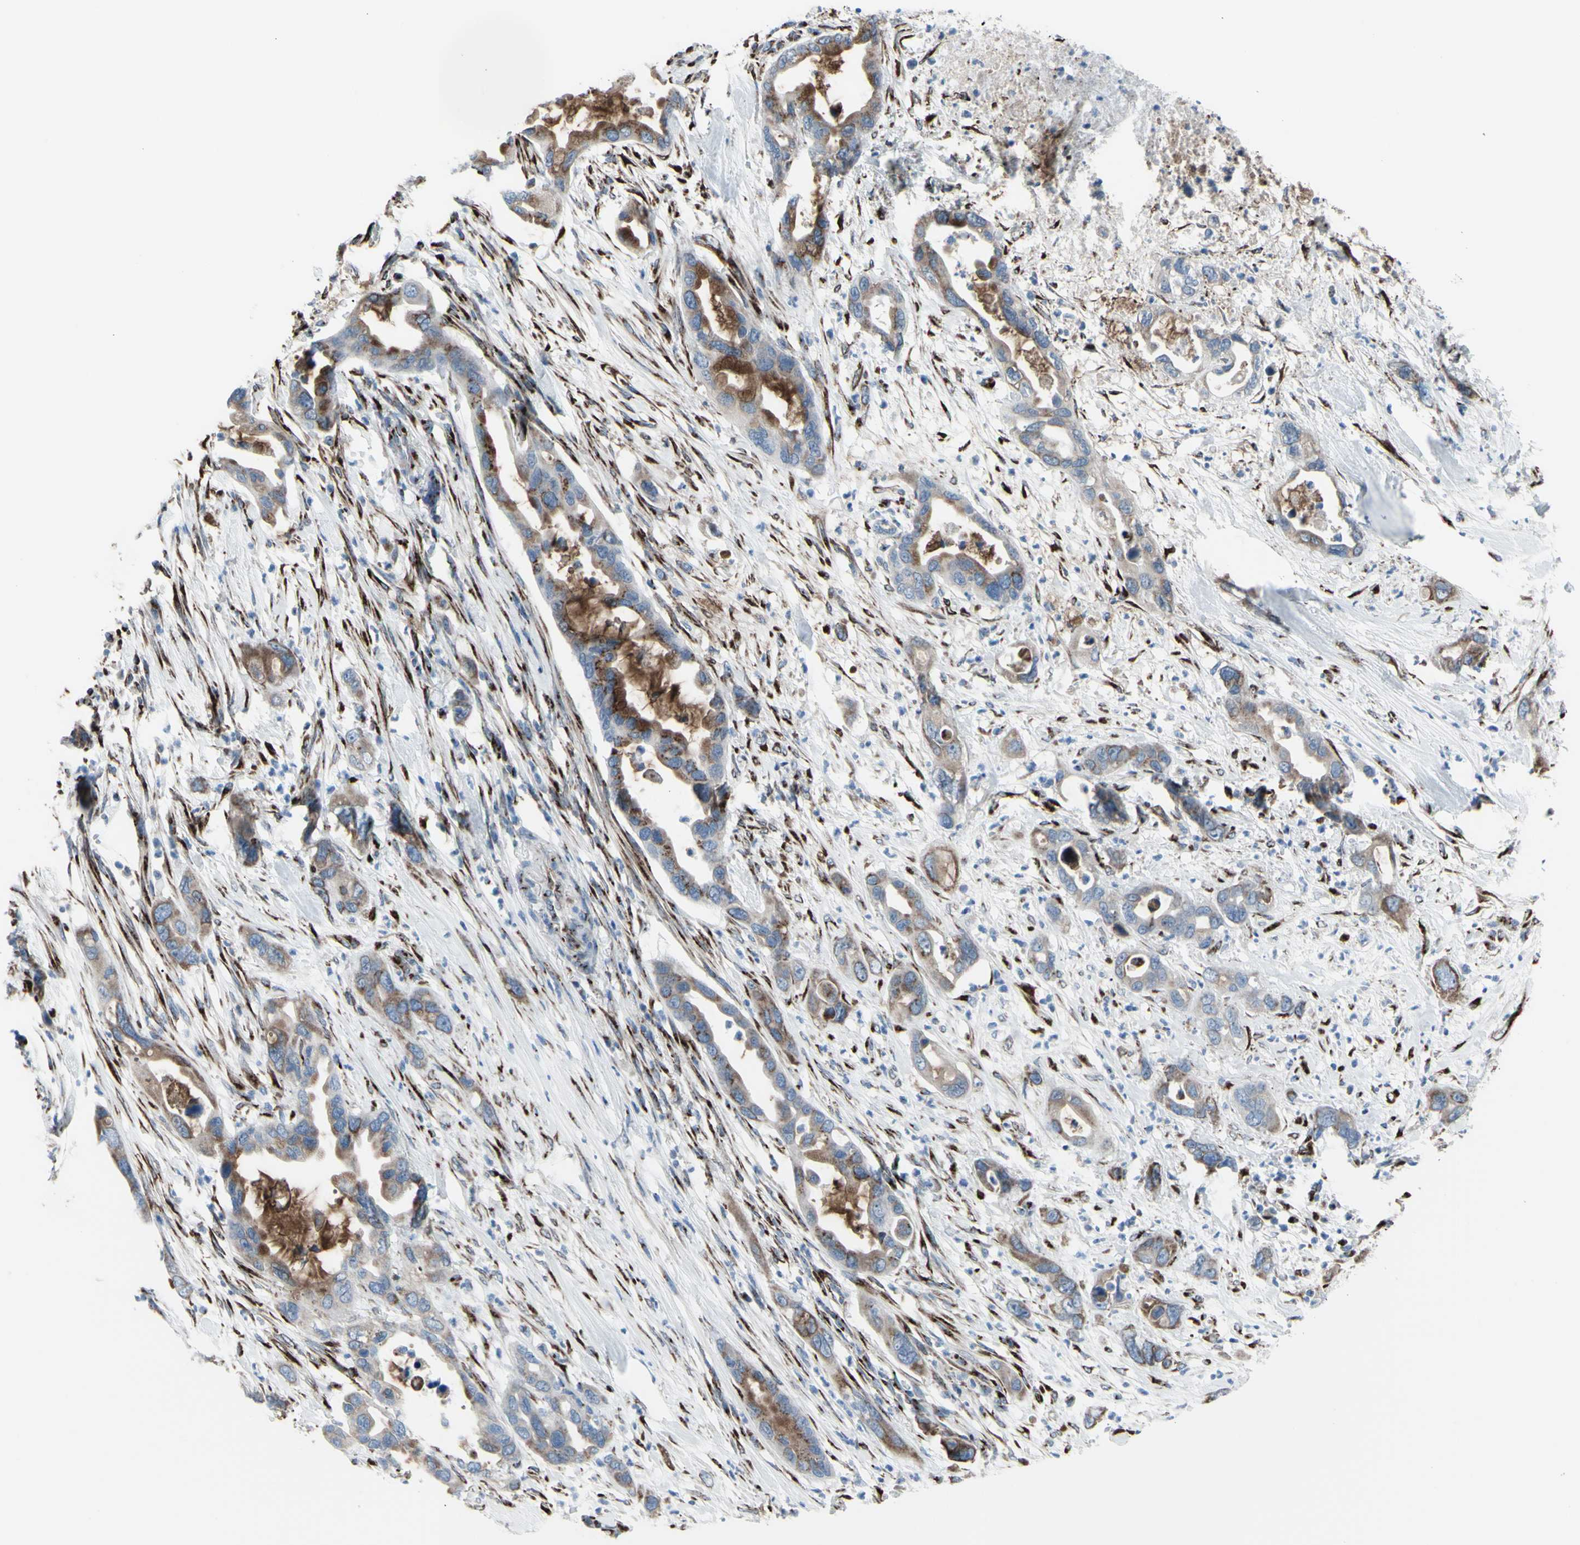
{"staining": {"intensity": "moderate", "quantity": ">75%", "location": "cytoplasmic/membranous"}, "tissue": "pancreatic cancer", "cell_type": "Tumor cells", "image_type": "cancer", "snomed": [{"axis": "morphology", "description": "Adenocarcinoma, NOS"}, {"axis": "topography", "description": "Pancreas"}], "caption": "IHC histopathology image of neoplastic tissue: pancreatic cancer (adenocarcinoma) stained using immunohistochemistry exhibits medium levels of moderate protein expression localized specifically in the cytoplasmic/membranous of tumor cells, appearing as a cytoplasmic/membranous brown color.", "gene": "GLG1", "patient": {"sex": "female", "age": 71}}